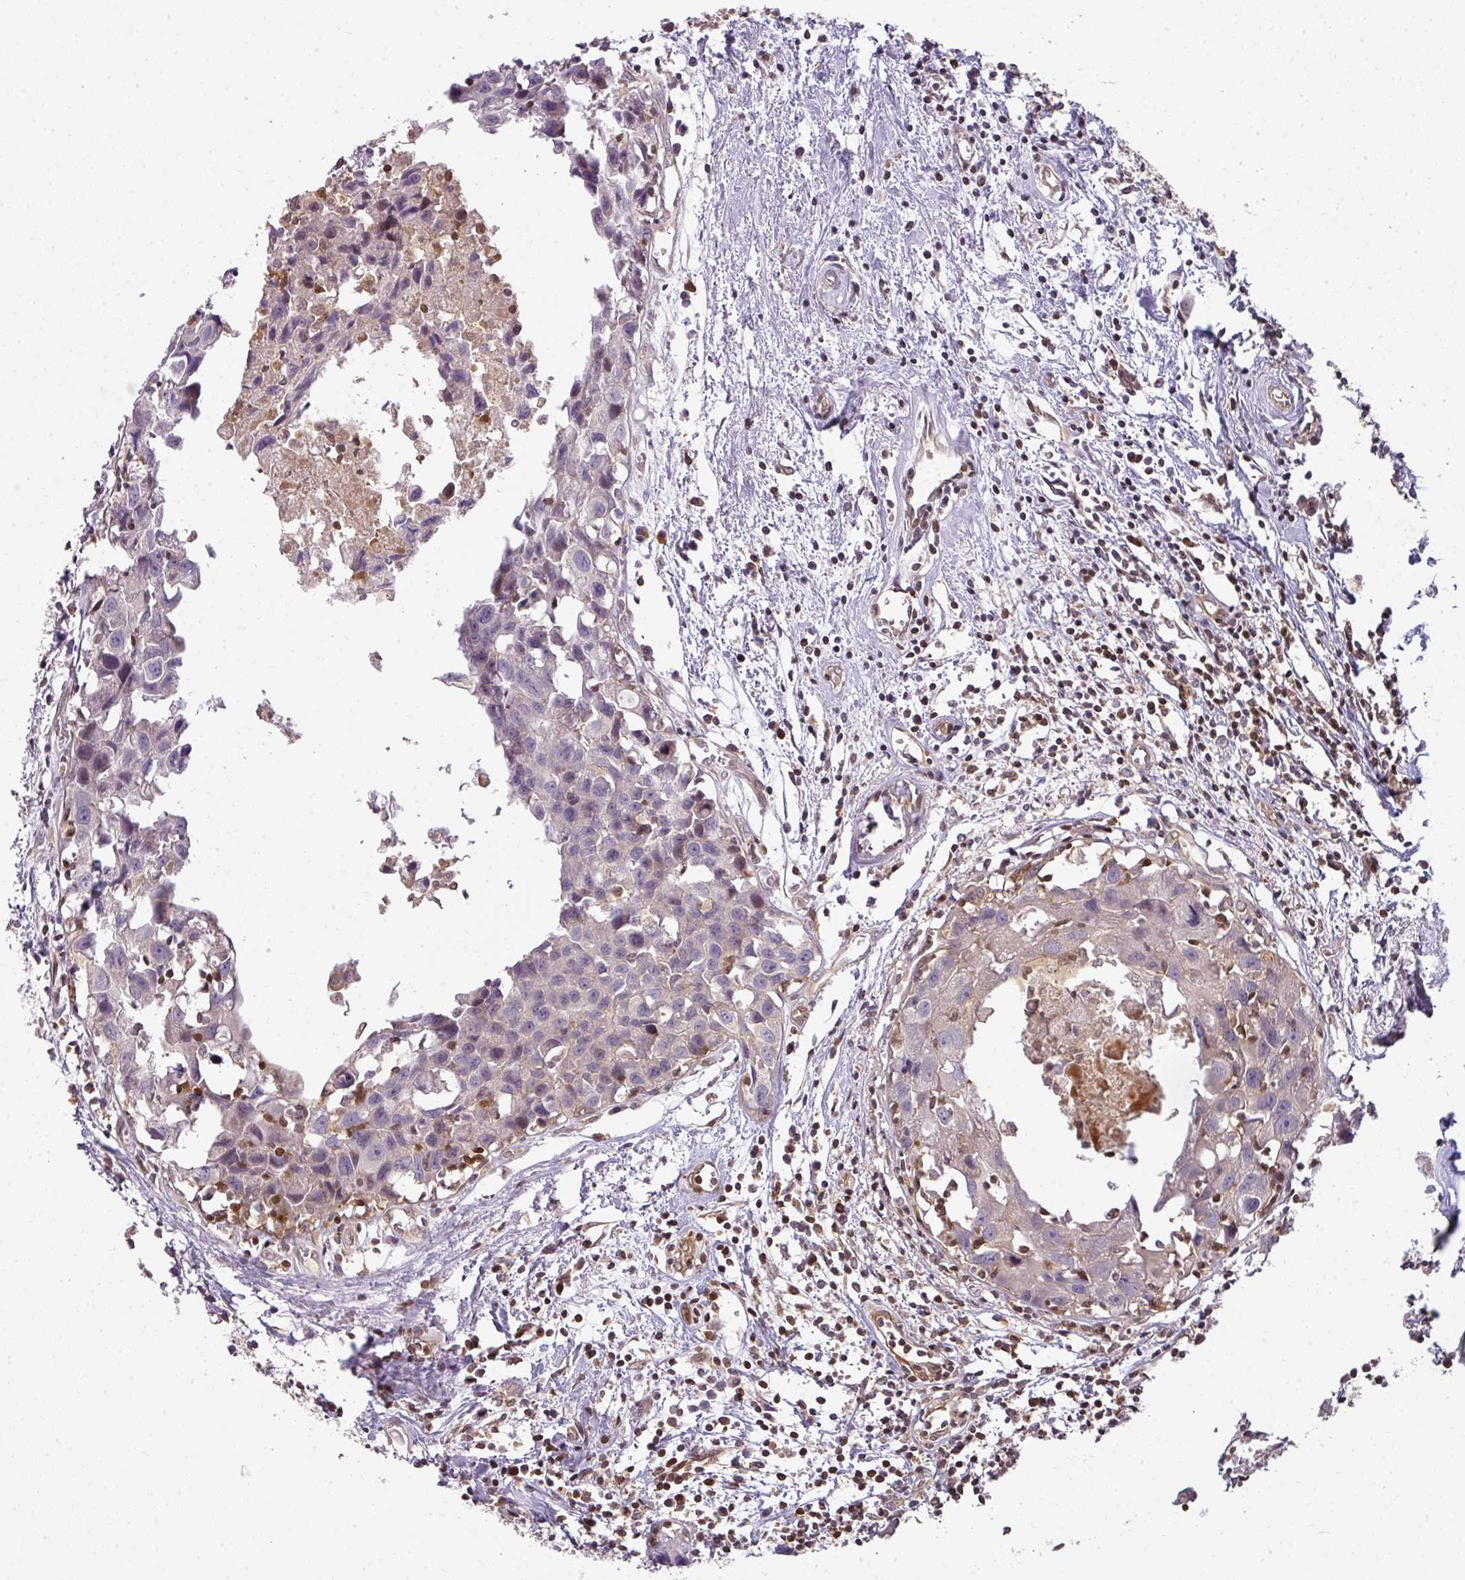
{"staining": {"intensity": "negative", "quantity": "none", "location": "none"}, "tissue": "breast cancer", "cell_type": "Tumor cells", "image_type": "cancer", "snomed": [{"axis": "morphology", "description": "Carcinoma, NOS"}, {"axis": "topography", "description": "Breast"}], "caption": "Immunohistochemistry of breast cancer (carcinoma) demonstrates no staining in tumor cells.", "gene": "STAT5A", "patient": {"sex": "female", "age": 60}}